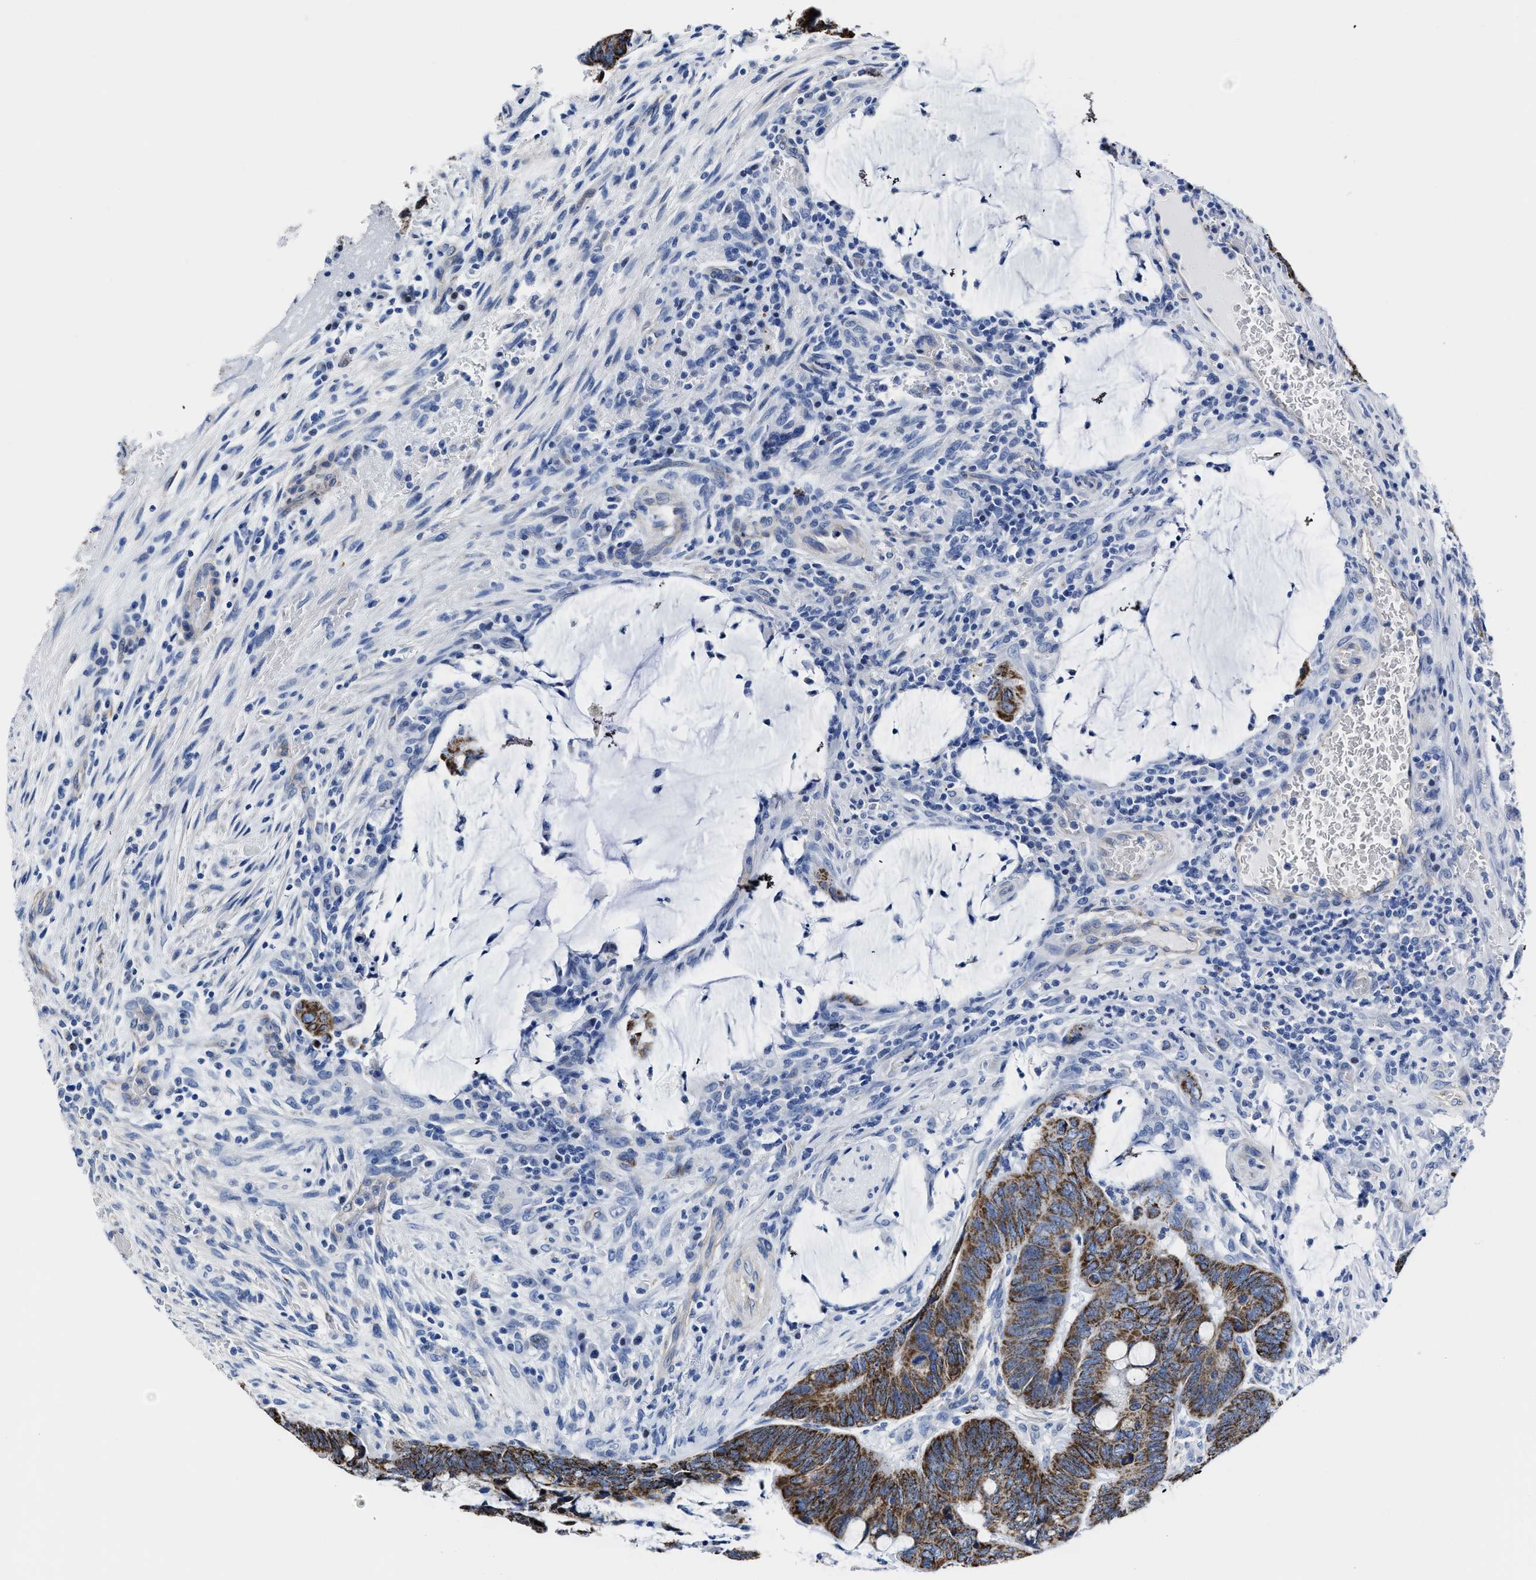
{"staining": {"intensity": "strong", "quantity": ">75%", "location": "cytoplasmic/membranous"}, "tissue": "colorectal cancer", "cell_type": "Tumor cells", "image_type": "cancer", "snomed": [{"axis": "morphology", "description": "Normal tissue, NOS"}, {"axis": "morphology", "description": "Adenocarcinoma, NOS"}, {"axis": "topography", "description": "Rectum"}, {"axis": "topography", "description": "Peripheral nerve tissue"}], "caption": "Protein expression analysis of human colorectal adenocarcinoma reveals strong cytoplasmic/membranous expression in about >75% of tumor cells.", "gene": "KCNMB3", "patient": {"sex": "male", "age": 92}}